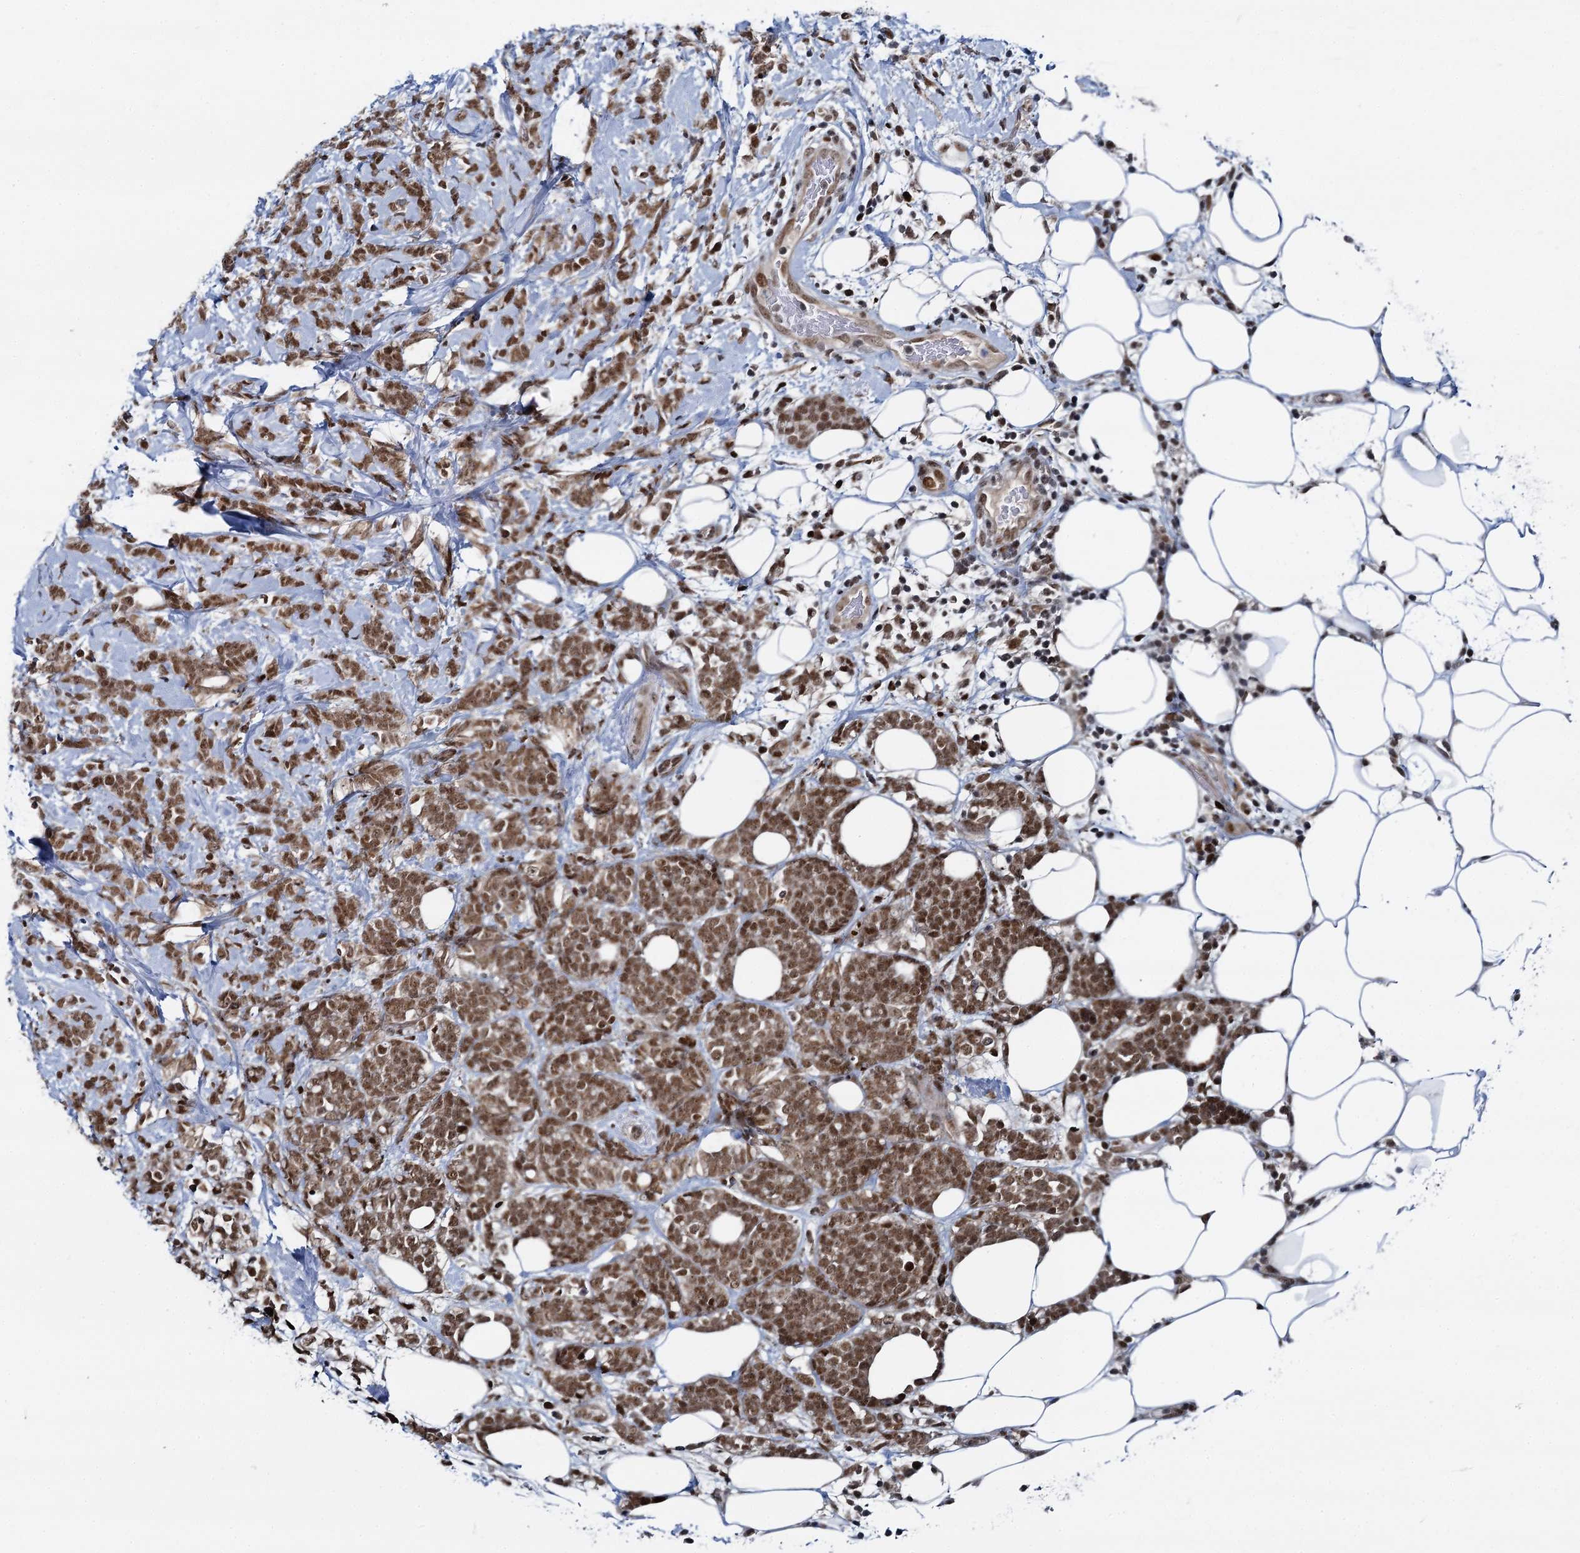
{"staining": {"intensity": "moderate", "quantity": ">75%", "location": "nuclear"}, "tissue": "breast cancer", "cell_type": "Tumor cells", "image_type": "cancer", "snomed": [{"axis": "morphology", "description": "Lobular carcinoma"}, {"axis": "topography", "description": "Breast"}], "caption": "Moderate nuclear expression for a protein is seen in about >75% of tumor cells of breast cancer (lobular carcinoma) using immunohistochemistry (IHC).", "gene": "RUFY2", "patient": {"sex": "female", "age": 58}}